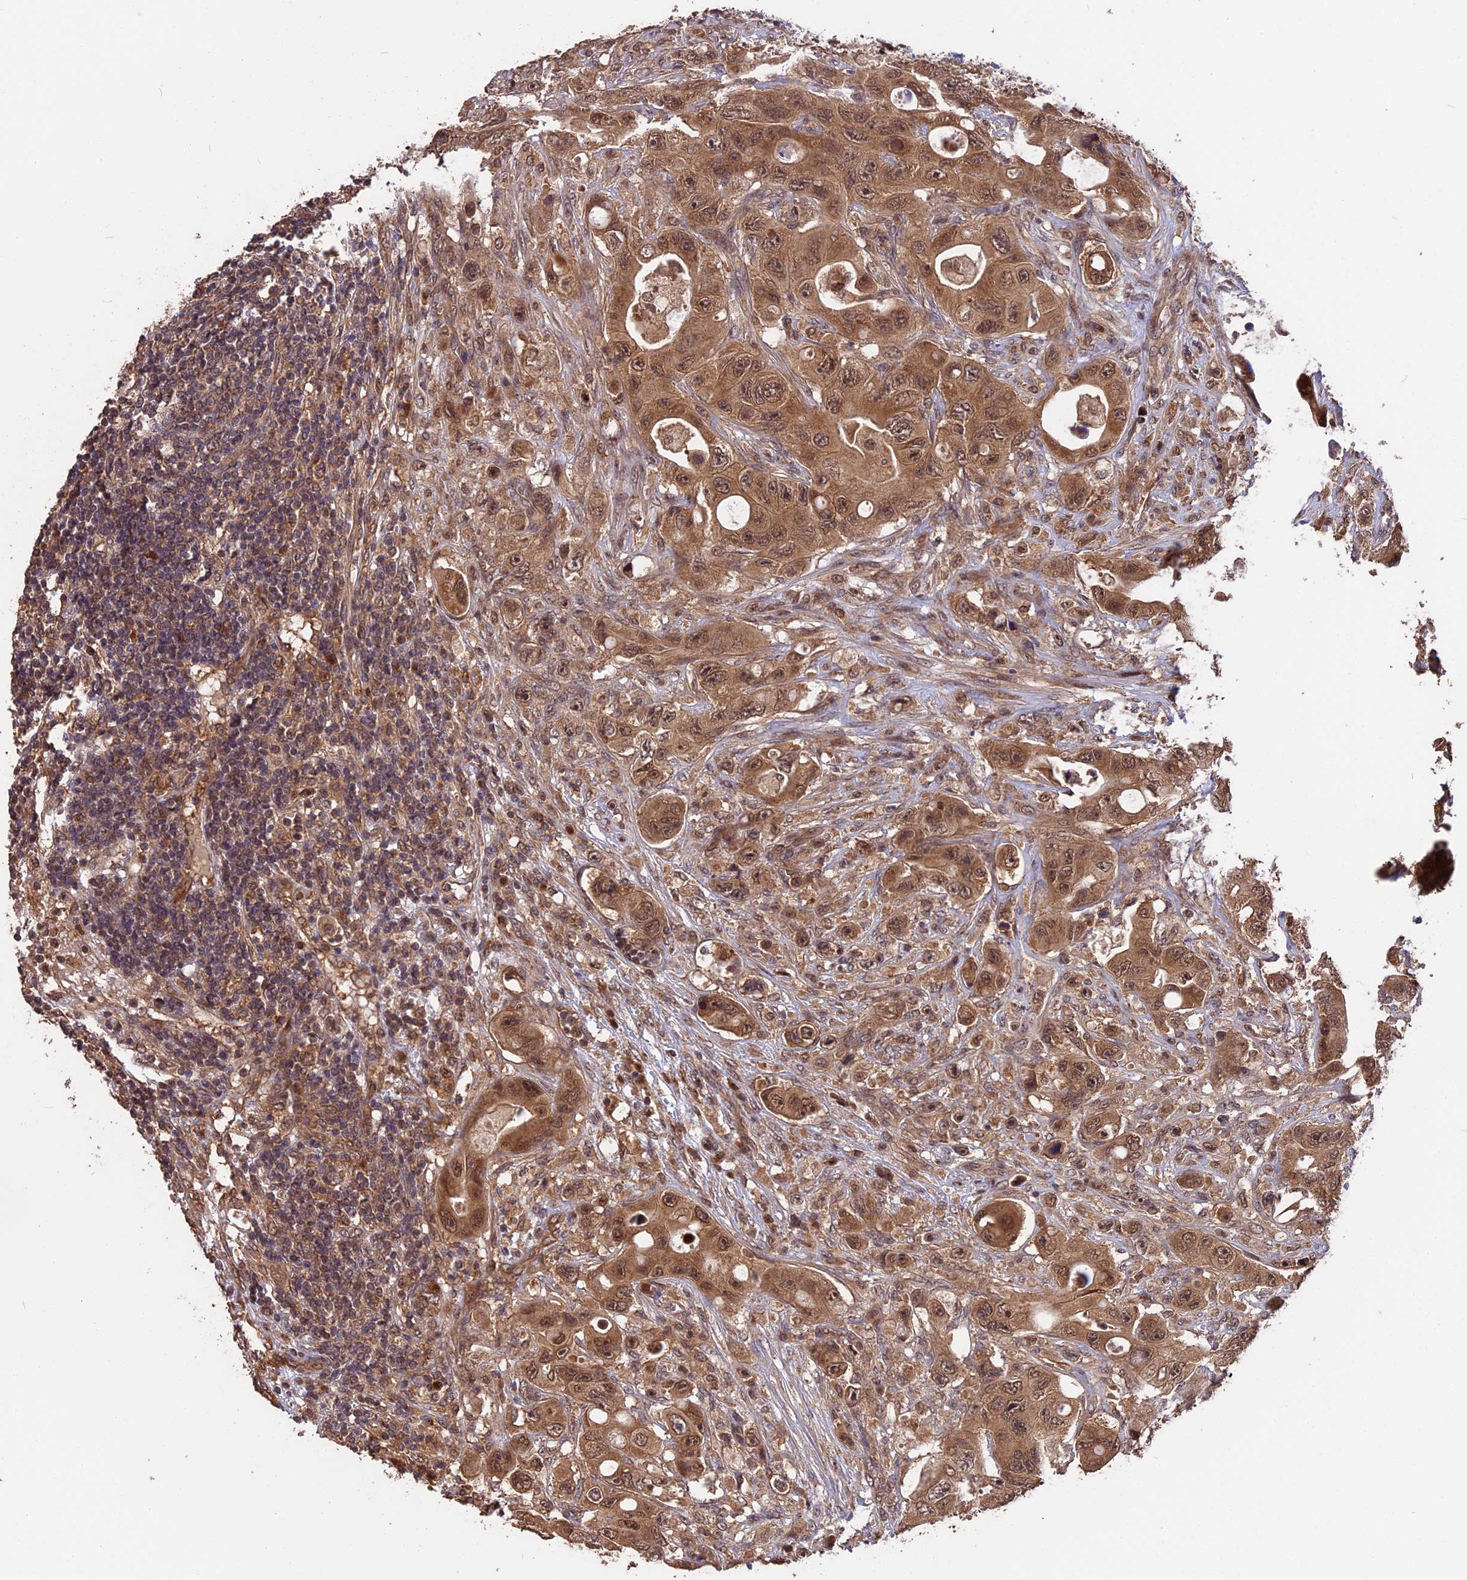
{"staining": {"intensity": "moderate", "quantity": ">75%", "location": "cytoplasmic/membranous,nuclear"}, "tissue": "colorectal cancer", "cell_type": "Tumor cells", "image_type": "cancer", "snomed": [{"axis": "morphology", "description": "Adenocarcinoma, NOS"}, {"axis": "topography", "description": "Colon"}], "caption": "Immunohistochemistry image of neoplastic tissue: colorectal adenocarcinoma stained using immunohistochemistry (IHC) shows medium levels of moderate protein expression localized specifically in the cytoplasmic/membranous and nuclear of tumor cells, appearing as a cytoplasmic/membranous and nuclear brown color.", "gene": "ESCO1", "patient": {"sex": "female", "age": 46}}